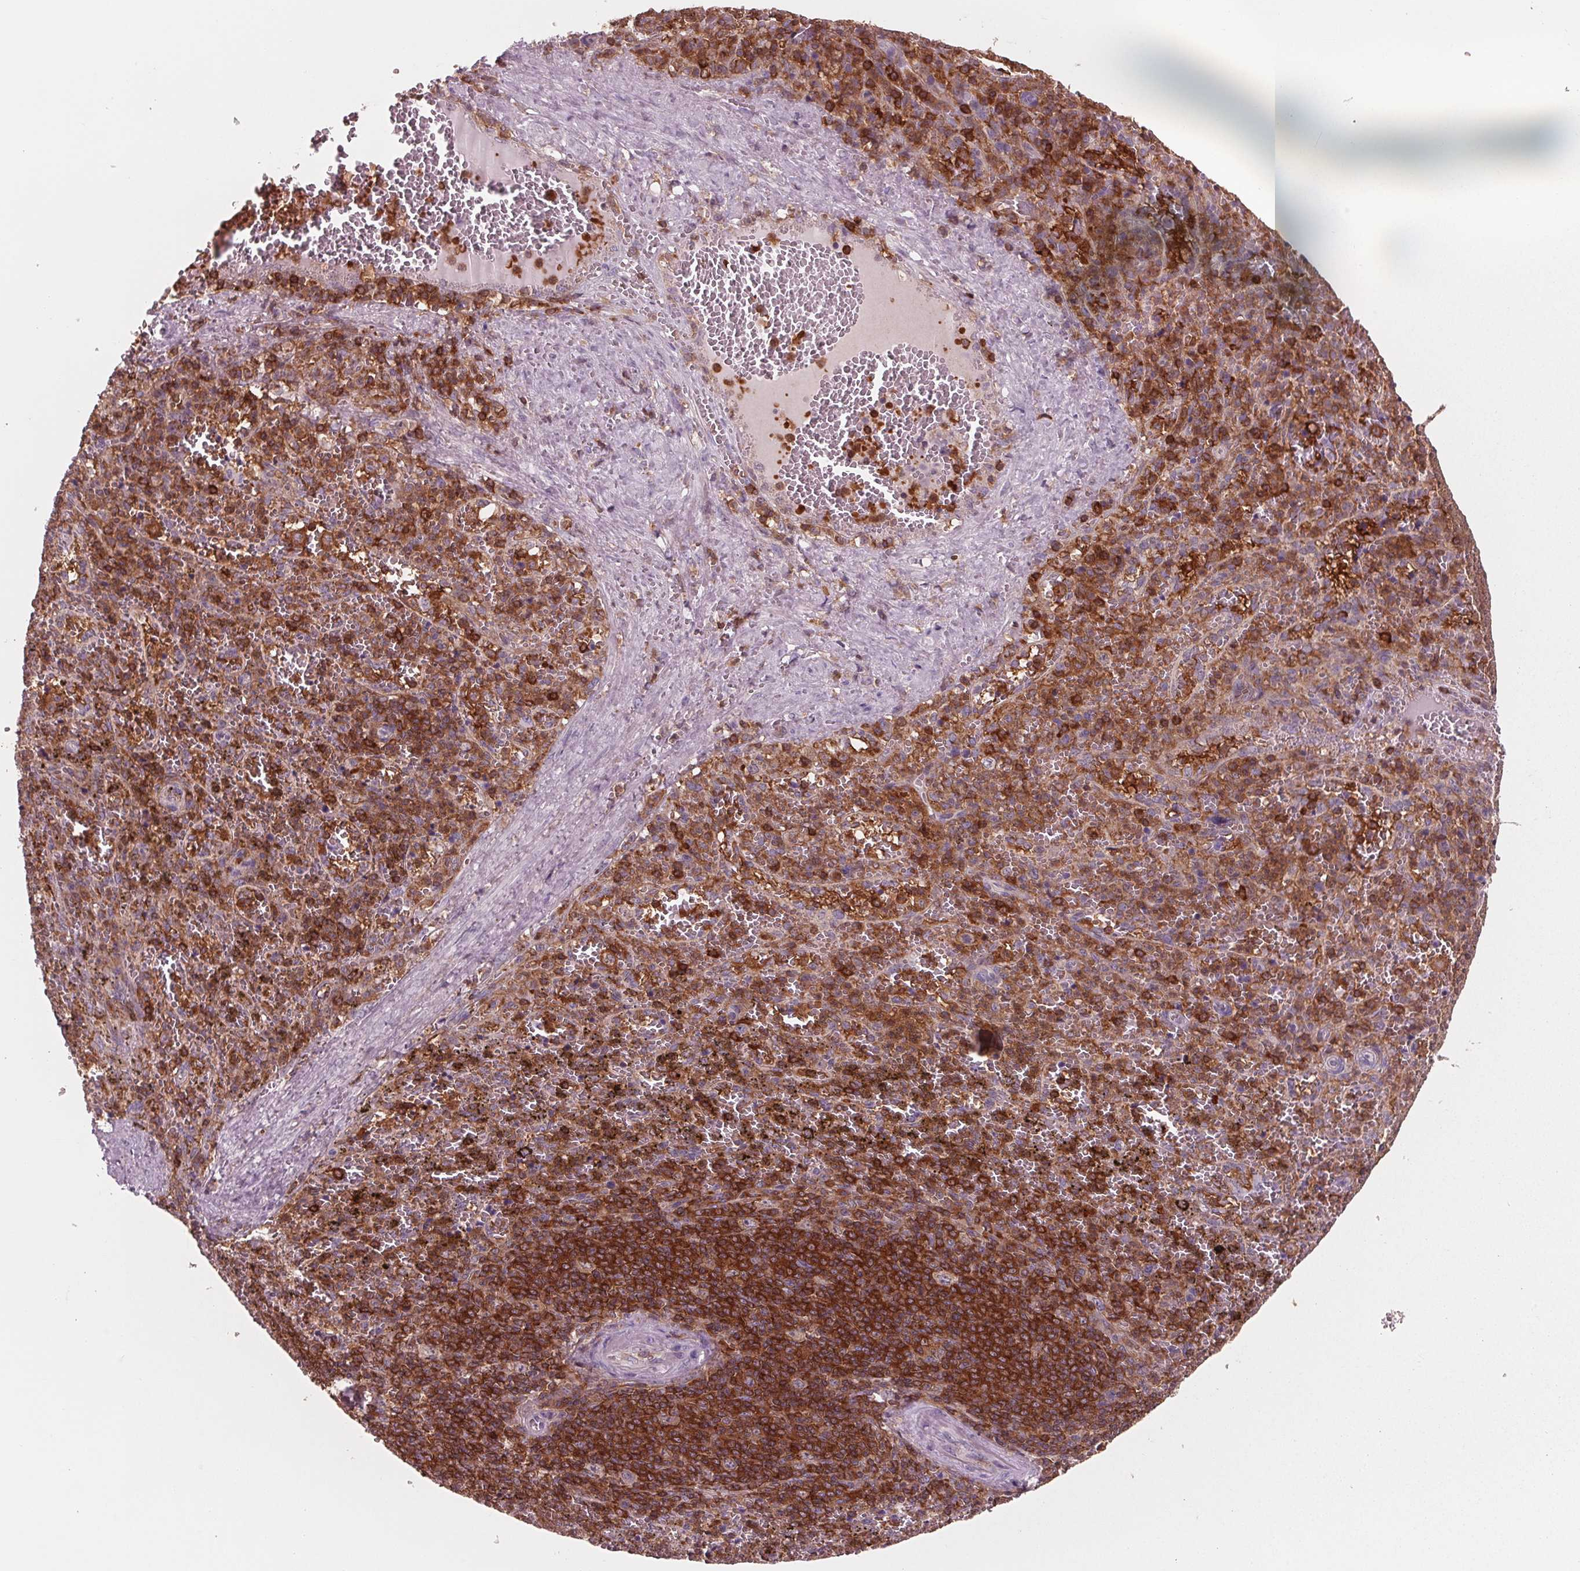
{"staining": {"intensity": "strong", "quantity": "25%-75%", "location": "cytoplasmic/membranous"}, "tissue": "spleen", "cell_type": "Cells in red pulp", "image_type": "normal", "snomed": [{"axis": "morphology", "description": "Normal tissue, NOS"}, {"axis": "topography", "description": "Spleen"}], "caption": "This is a histology image of immunohistochemistry (IHC) staining of benign spleen, which shows strong expression in the cytoplasmic/membranous of cells in red pulp.", "gene": "ARHGAP25", "patient": {"sex": "female", "age": 50}}